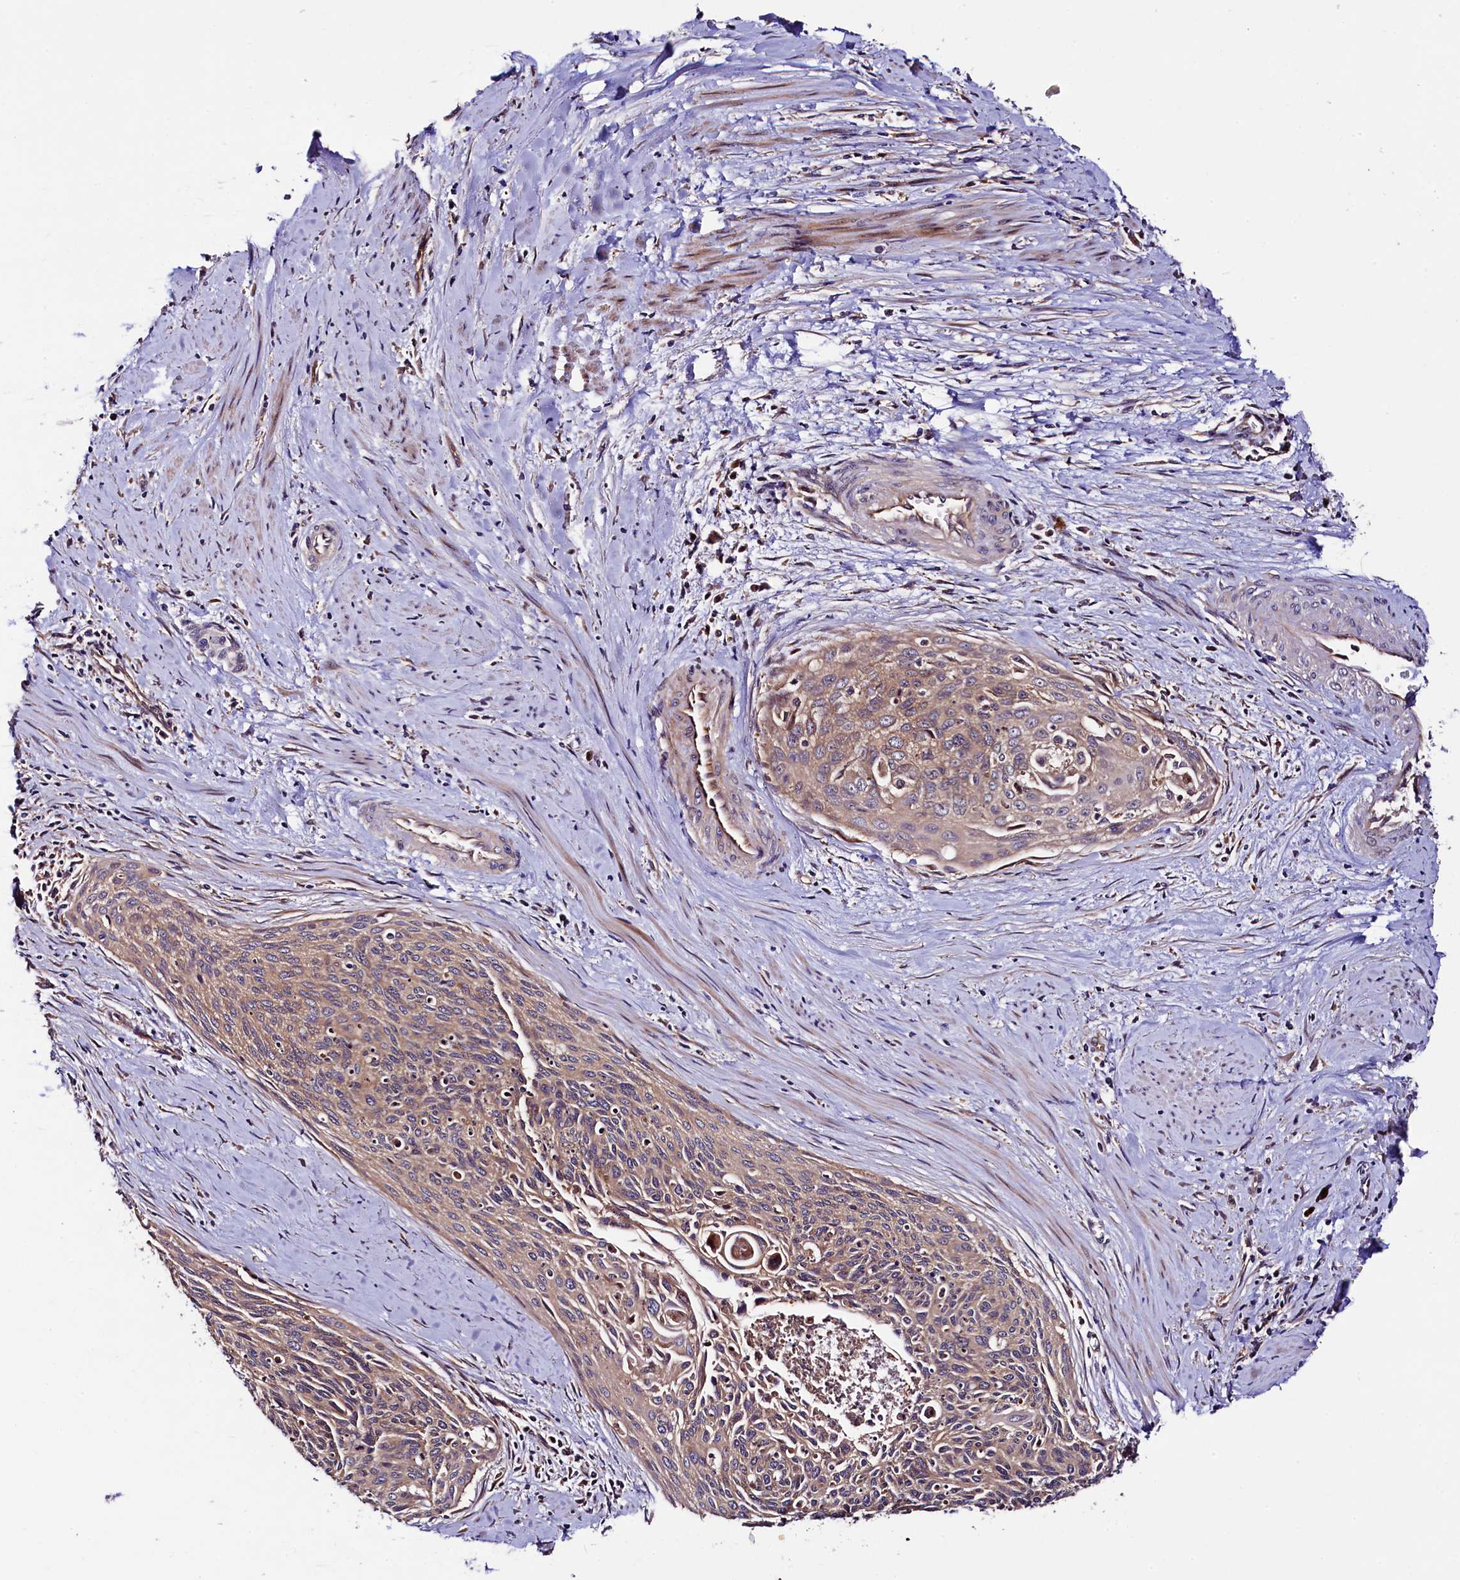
{"staining": {"intensity": "weak", "quantity": "25%-75%", "location": "cytoplasmic/membranous"}, "tissue": "cervical cancer", "cell_type": "Tumor cells", "image_type": "cancer", "snomed": [{"axis": "morphology", "description": "Squamous cell carcinoma, NOS"}, {"axis": "topography", "description": "Cervix"}], "caption": "About 25%-75% of tumor cells in human cervical cancer display weak cytoplasmic/membranous protein staining as visualized by brown immunohistochemical staining.", "gene": "VPS35", "patient": {"sex": "female", "age": 55}}